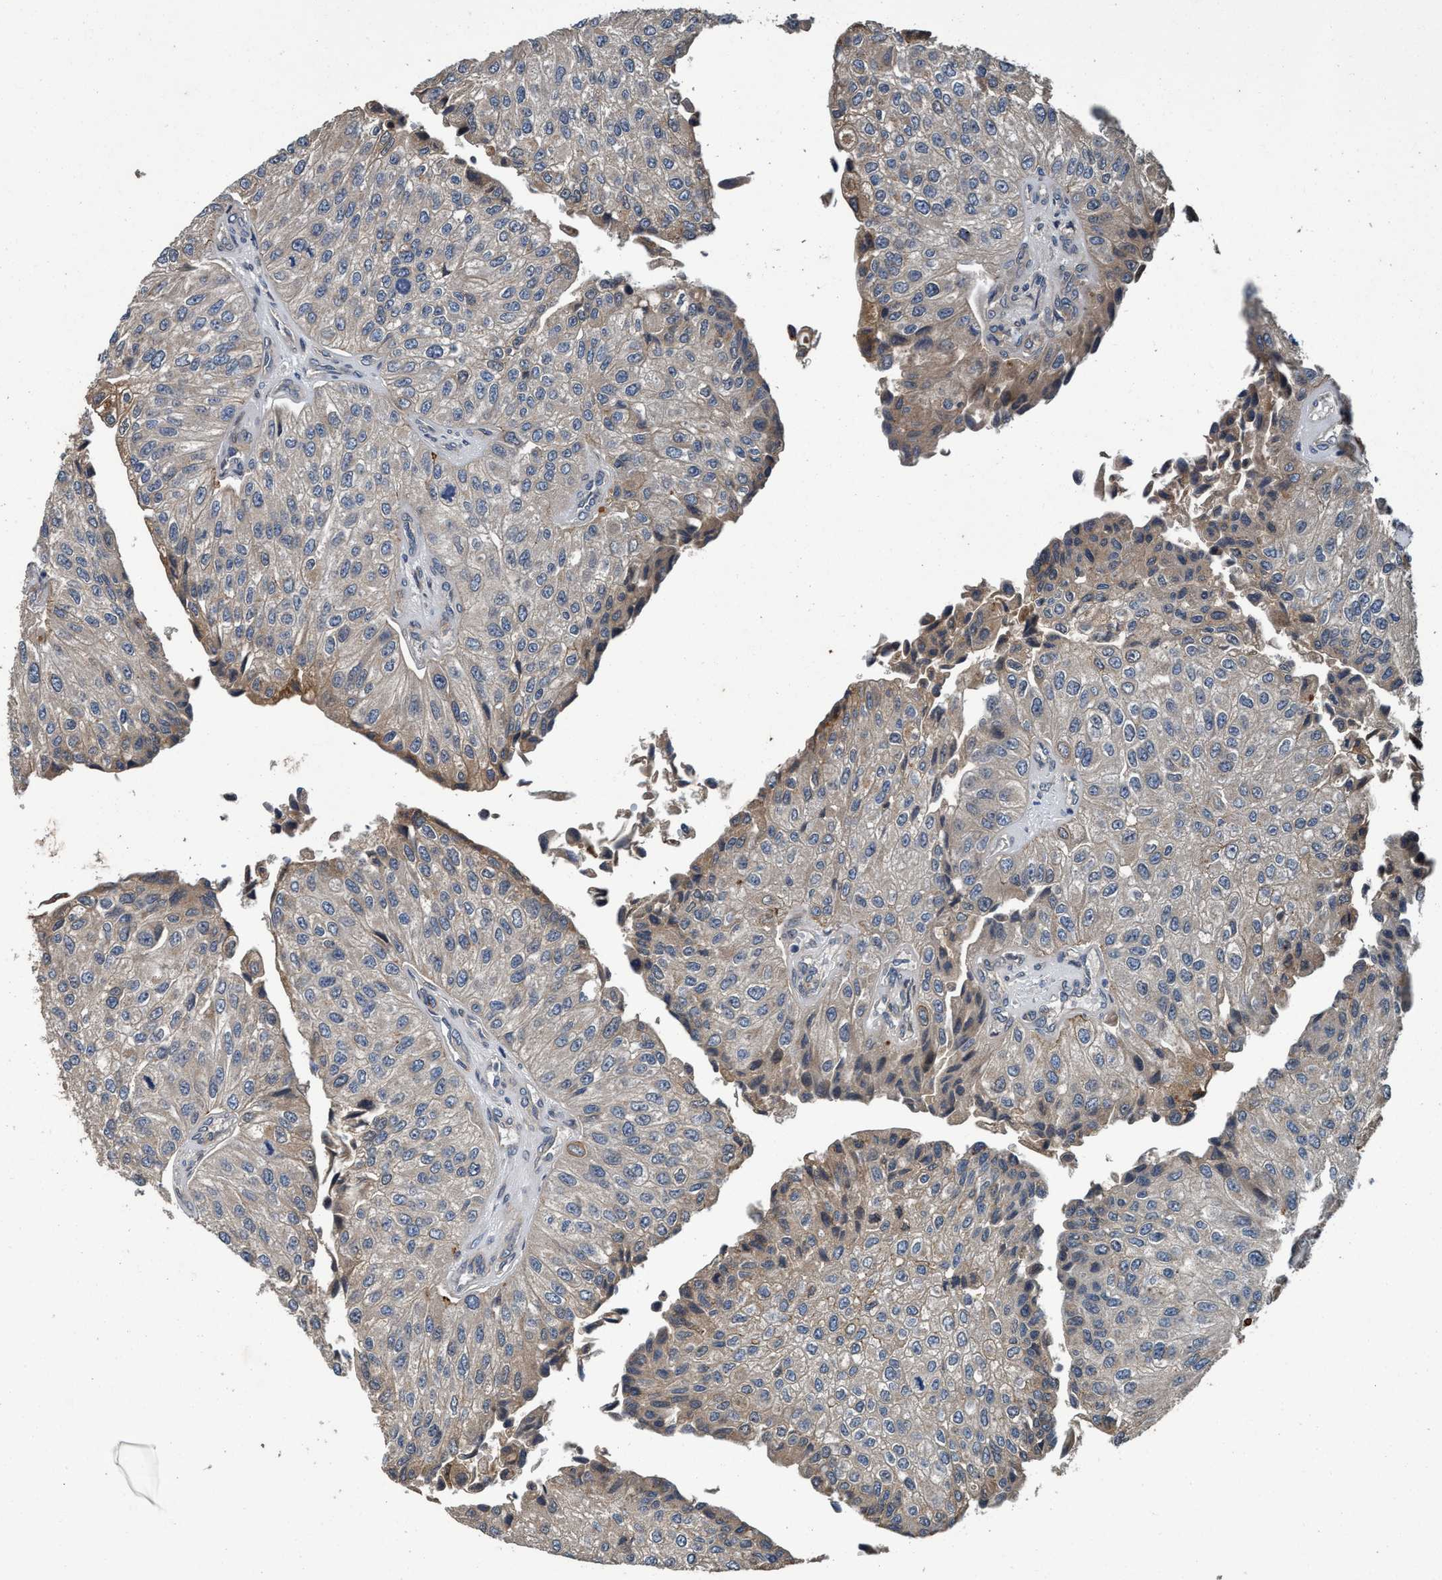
{"staining": {"intensity": "weak", "quantity": "<25%", "location": "cytoplasmic/membranous"}, "tissue": "urothelial cancer", "cell_type": "Tumor cells", "image_type": "cancer", "snomed": [{"axis": "morphology", "description": "Urothelial carcinoma, High grade"}, {"axis": "topography", "description": "Kidney"}, {"axis": "topography", "description": "Urinary bladder"}], "caption": "An immunohistochemistry photomicrograph of urothelial cancer is shown. There is no staining in tumor cells of urothelial cancer.", "gene": "MACC1", "patient": {"sex": "male", "age": 77}}